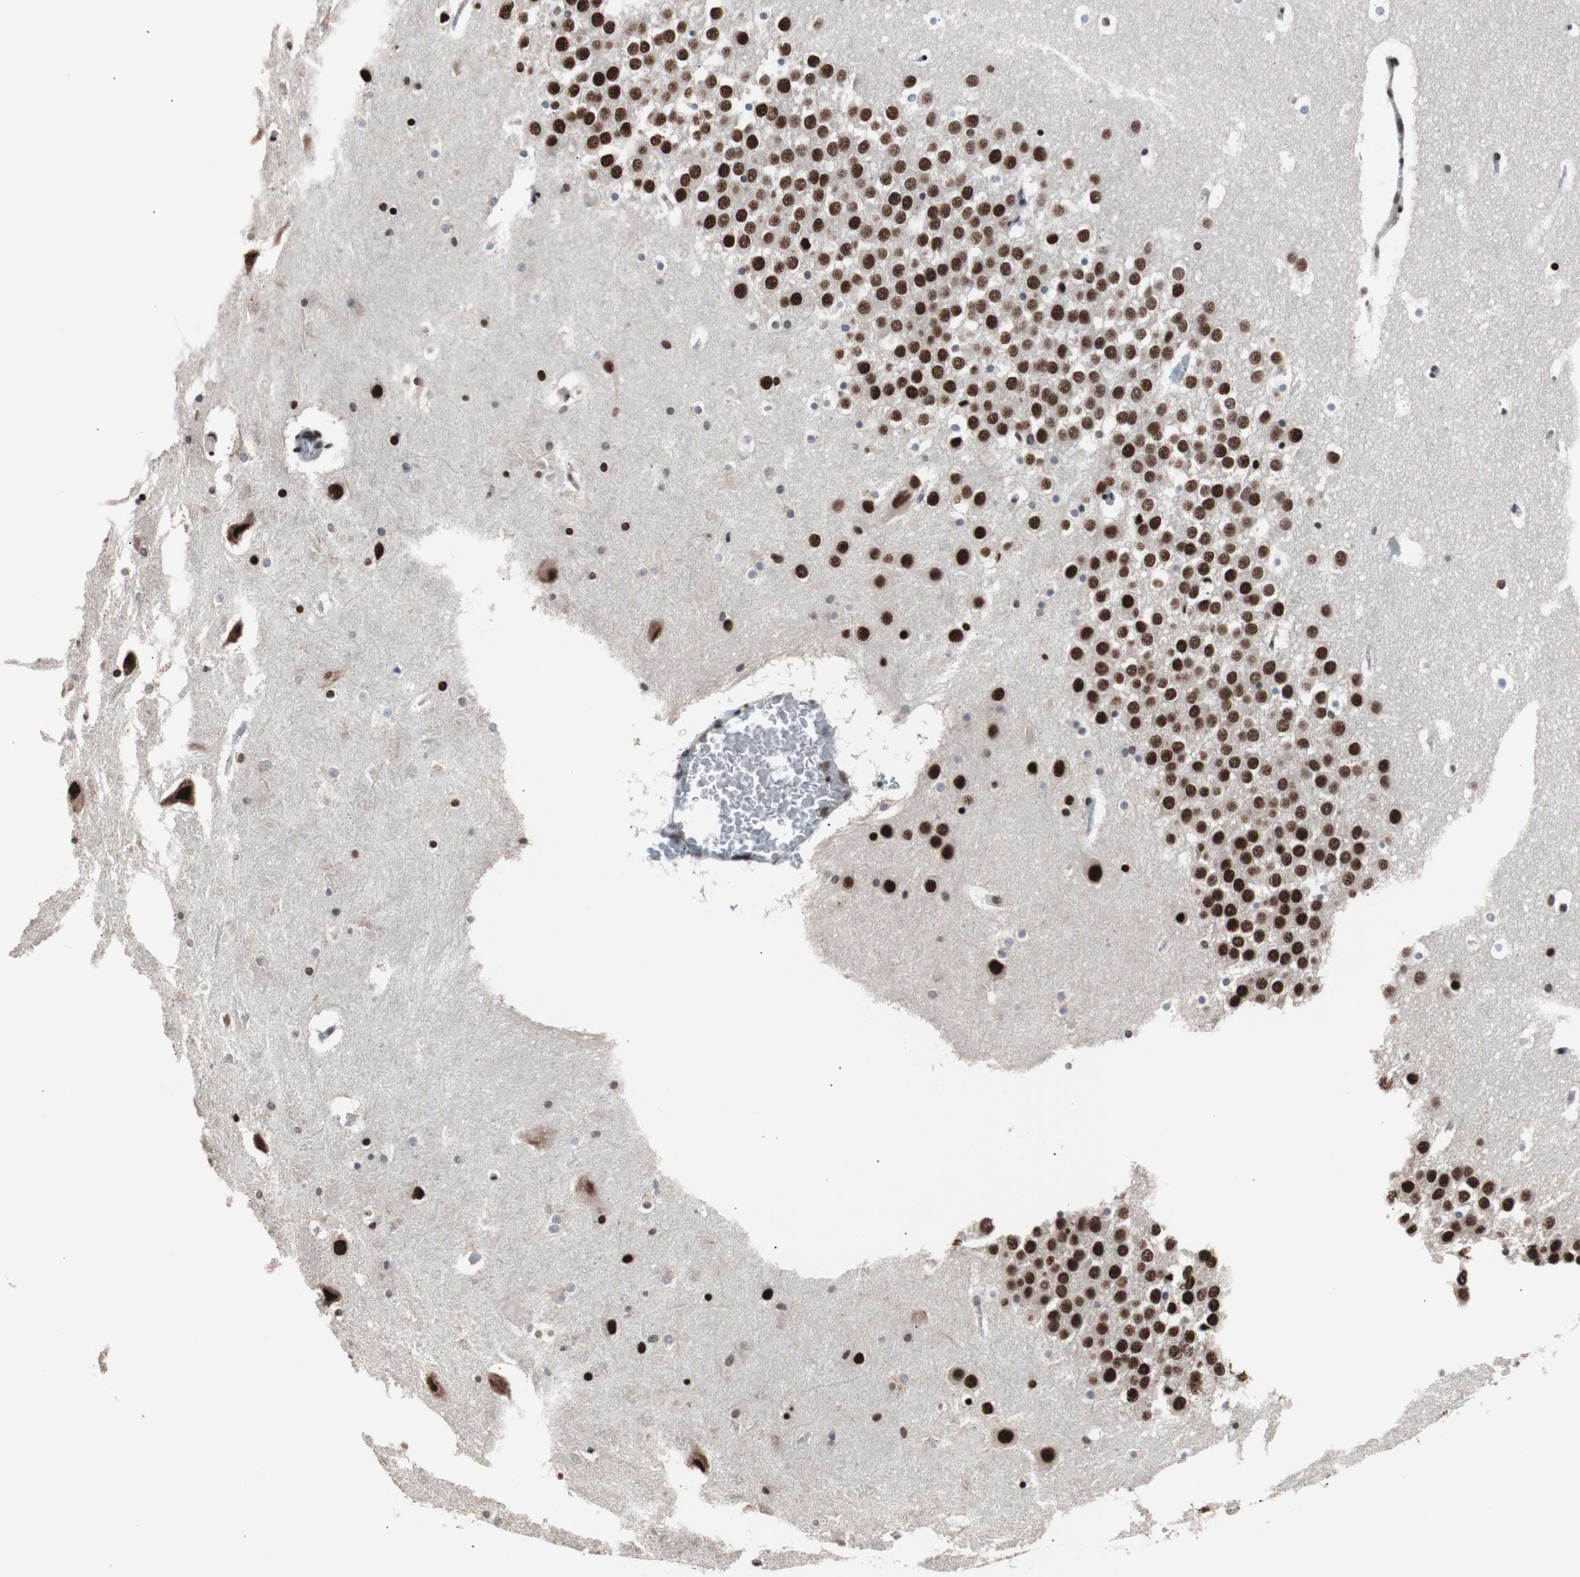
{"staining": {"intensity": "strong", "quantity": ">75%", "location": "nuclear"}, "tissue": "hippocampus", "cell_type": "Glial cells", "image_type": "normal", "snomed": [{"axis": "morphology", "description": "Normal tissue, NOS"}, {"axis": "topography", "description": "Hippocampus"}], "caption": "Immunohistochemistry (IHC) staining of unremarkable hippocampus, which exhibits high levels of strong nuclear expression in about >75% of glial cells indicating strong nuclear protein positivity. The staining was performed using DAB (3,3'-diaminobenzidine) (brown) for protein detection and nuclei were counterstained in hematoxylin (blue).", "gene": "POGZ", "patient": {"sex": "male", "age": 45}}